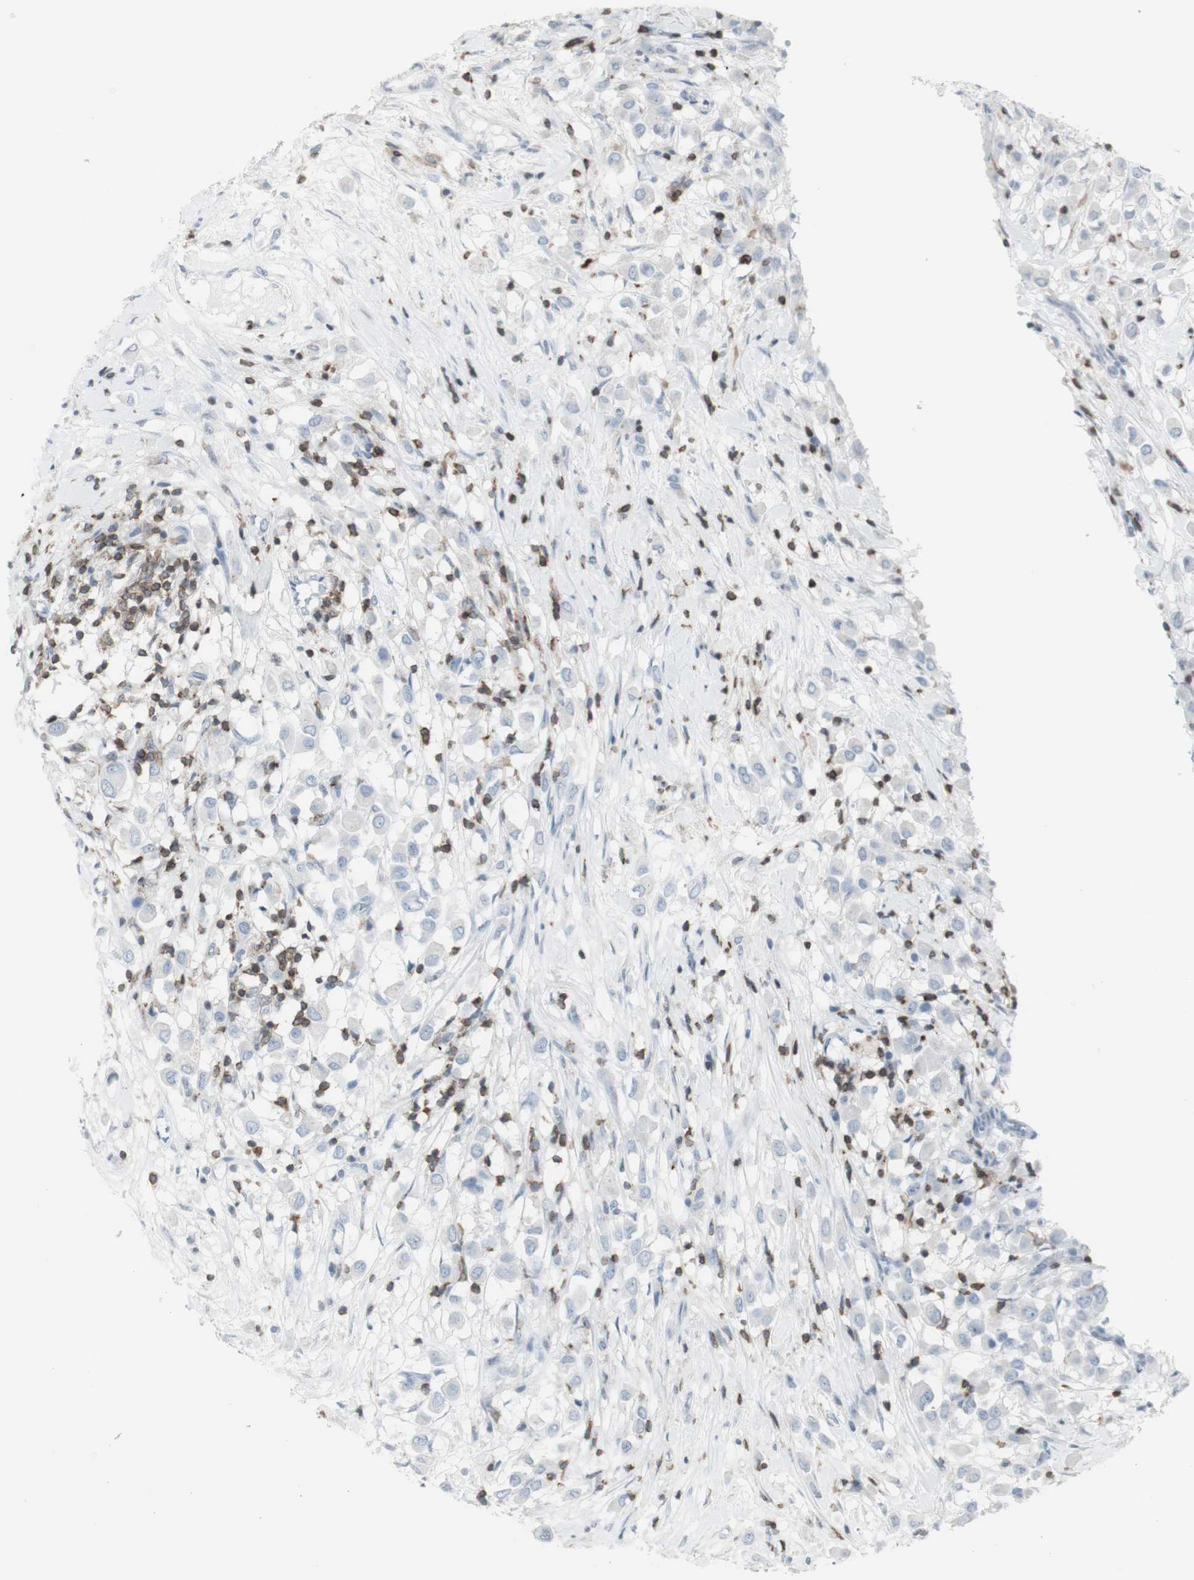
{"staining": {"intensity": "negative", "quantity": "none", "location": "none"}, "tissue": "breast cancer", "cell_type": "Tumor cells", "image_type": "cancer", "snomed": [{"axis": "morphology", "description": "Duct carcinoma"}, {"axis": "topography", "description": "Breast"}], "caption": "An immunohistochemistry (IHC) micrograph of breast infiltrating ductal carcinoma is shown. There is no staining in tumor cells of breast infiltrating ductal carcinoma.", "gene": "NRG1", "patient": {"sex": "female", "age": 61}}